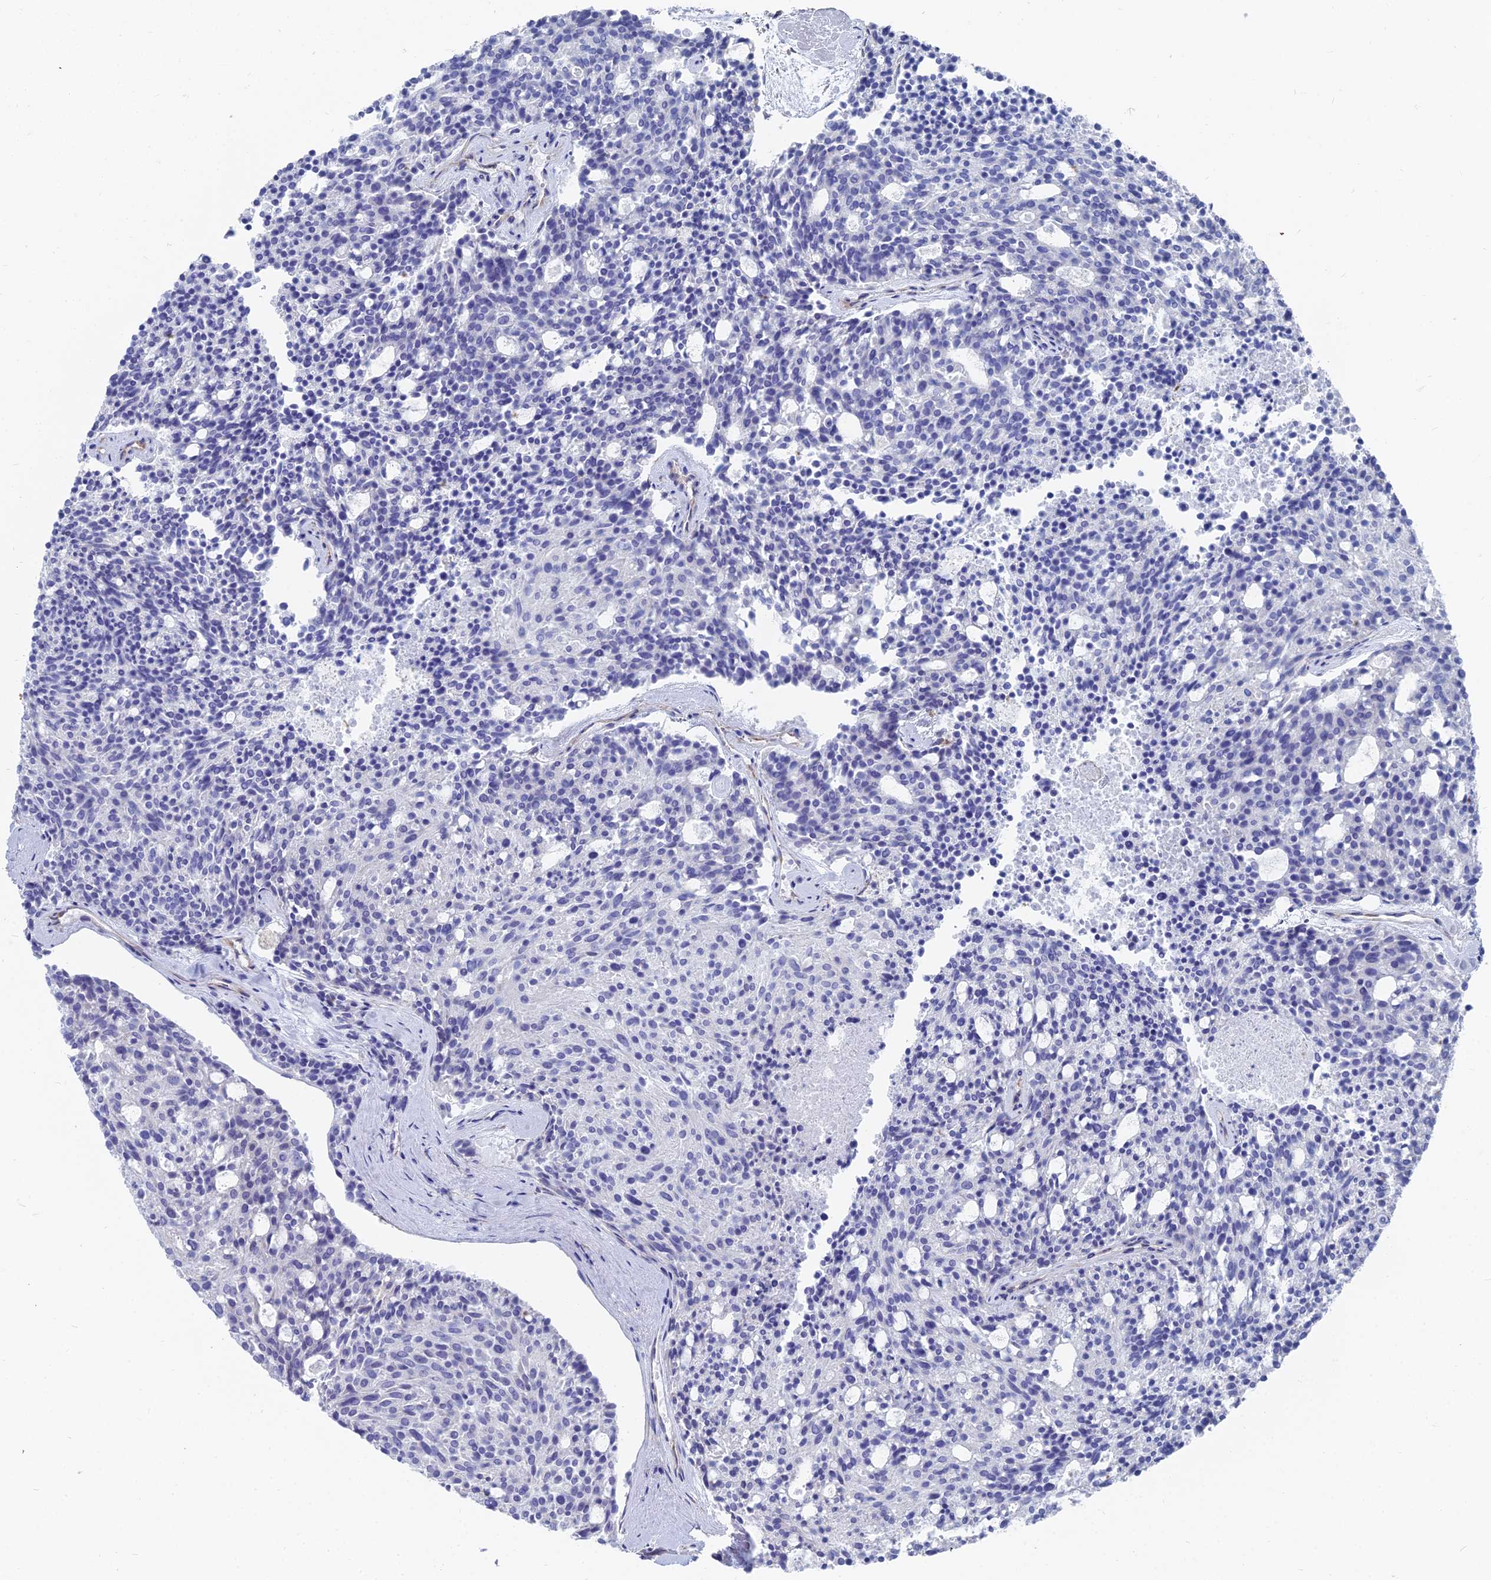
{"staining": {"intensity": "negative", "quantity": "none", "location": "none"}, "tissue": "carcinoid", "cell_type": "Tumor cells", "image_type": "cancer", "snomed": [{"axis": "morphology", "description": "Carcinoid, malignant, NOS"}, {"axis": "topography", "description": "Pancreas"}], "caption": "Protein analysis of carcinoid reveals no significant positivity in tumor cells.", "gene": "TNNT3", "patient": {"sex": "female", "age": 54}}